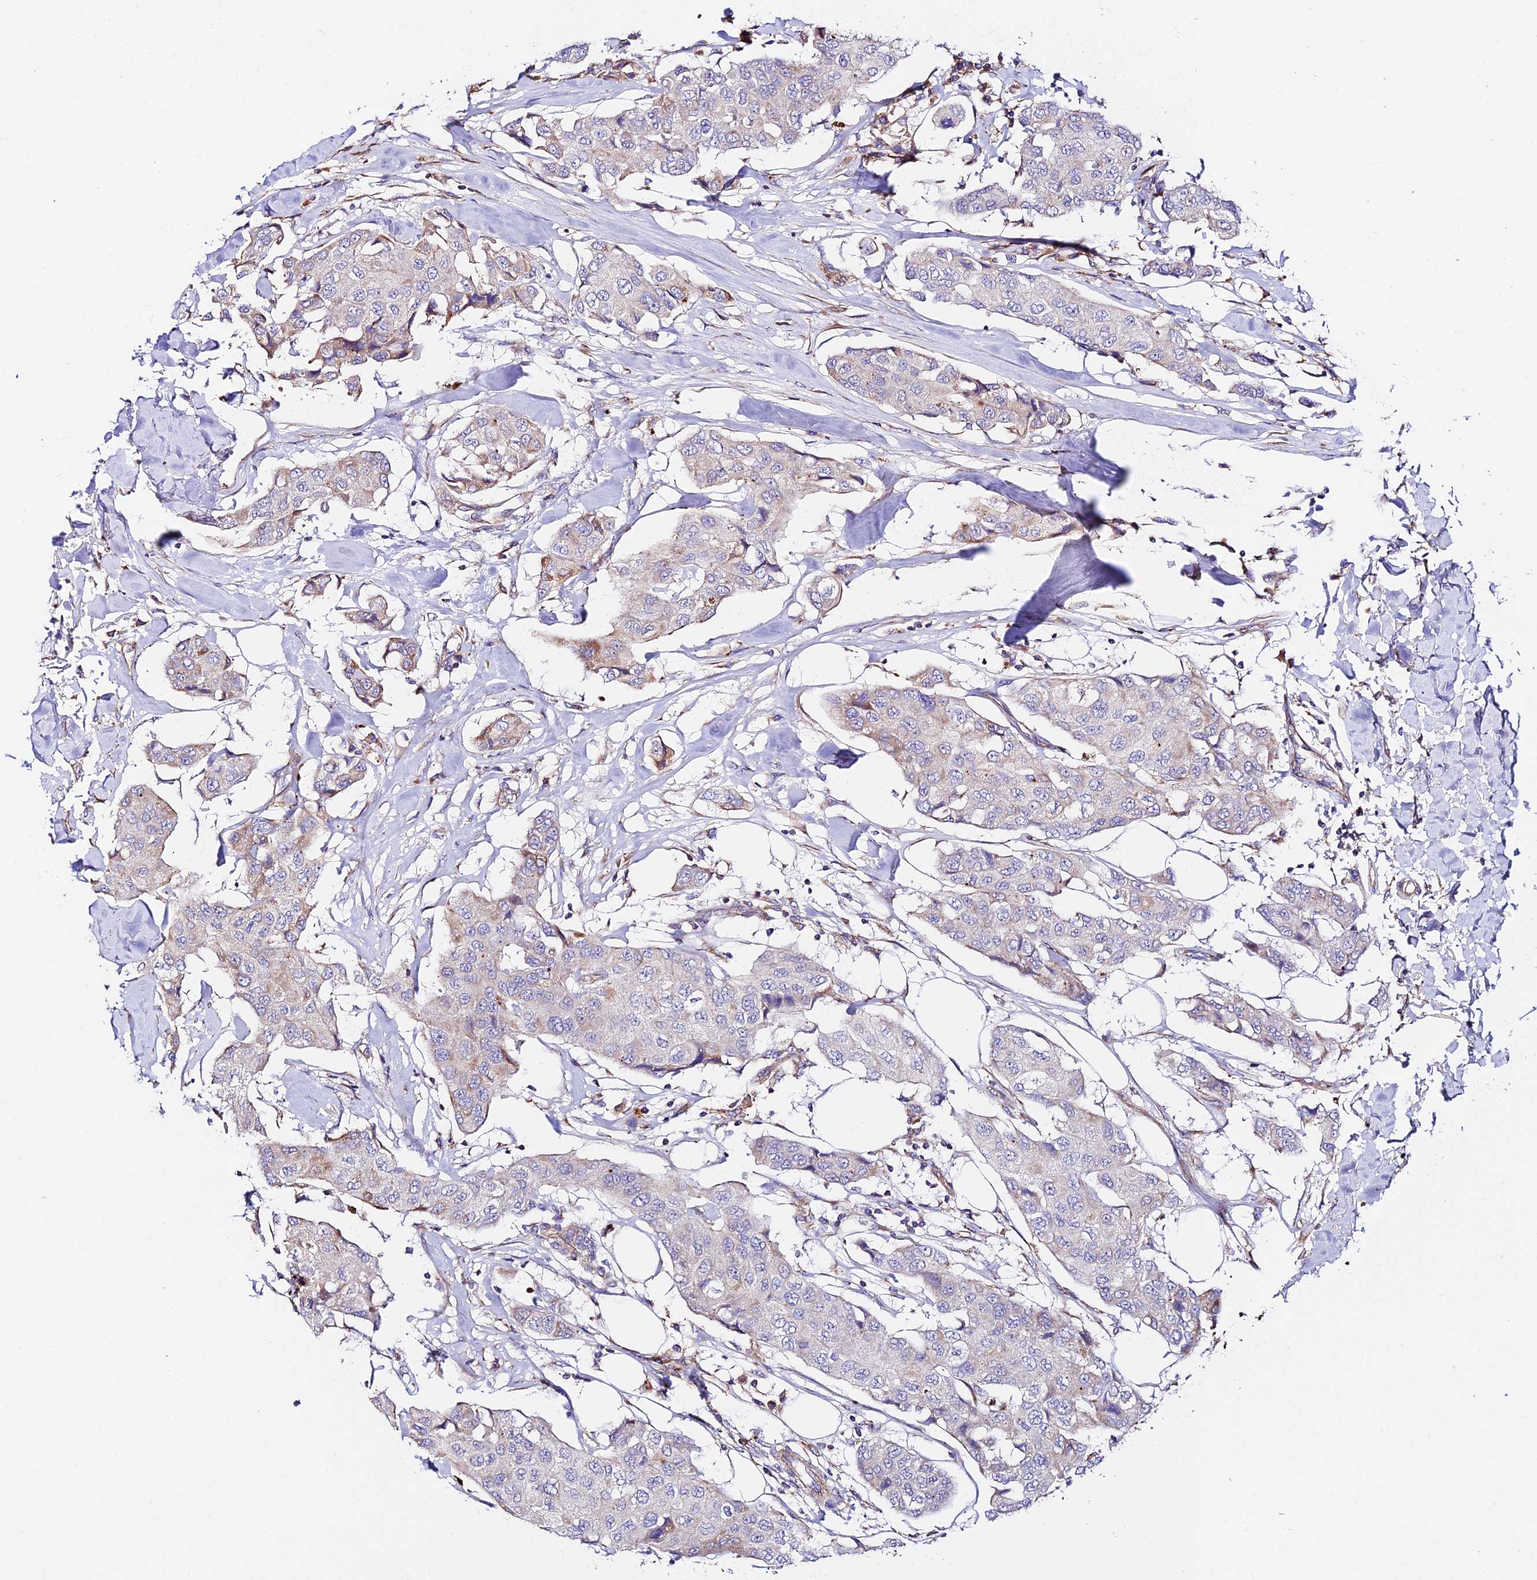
{"staining": {"intensity": "weak", "quantity": "25%-75%", "location": "cytoplasmic/membranous"}, "tissue": "breast cancer", "cell_type": "Tumor cells", "image_type": "cancer", "snomed": [{"axis": "morphology", "description": "Duct carcinoma"}, {"axis": "topography", "description": "Breast"}], "caption": "A low amount of weak cytoplasmic/membranous staining is present in about 25%-75% of tumor cells in invasive ductal carcinoma (breast) tissue.", "gene": "VPS13C", "patient": {"sex": "female", "age": 80}}